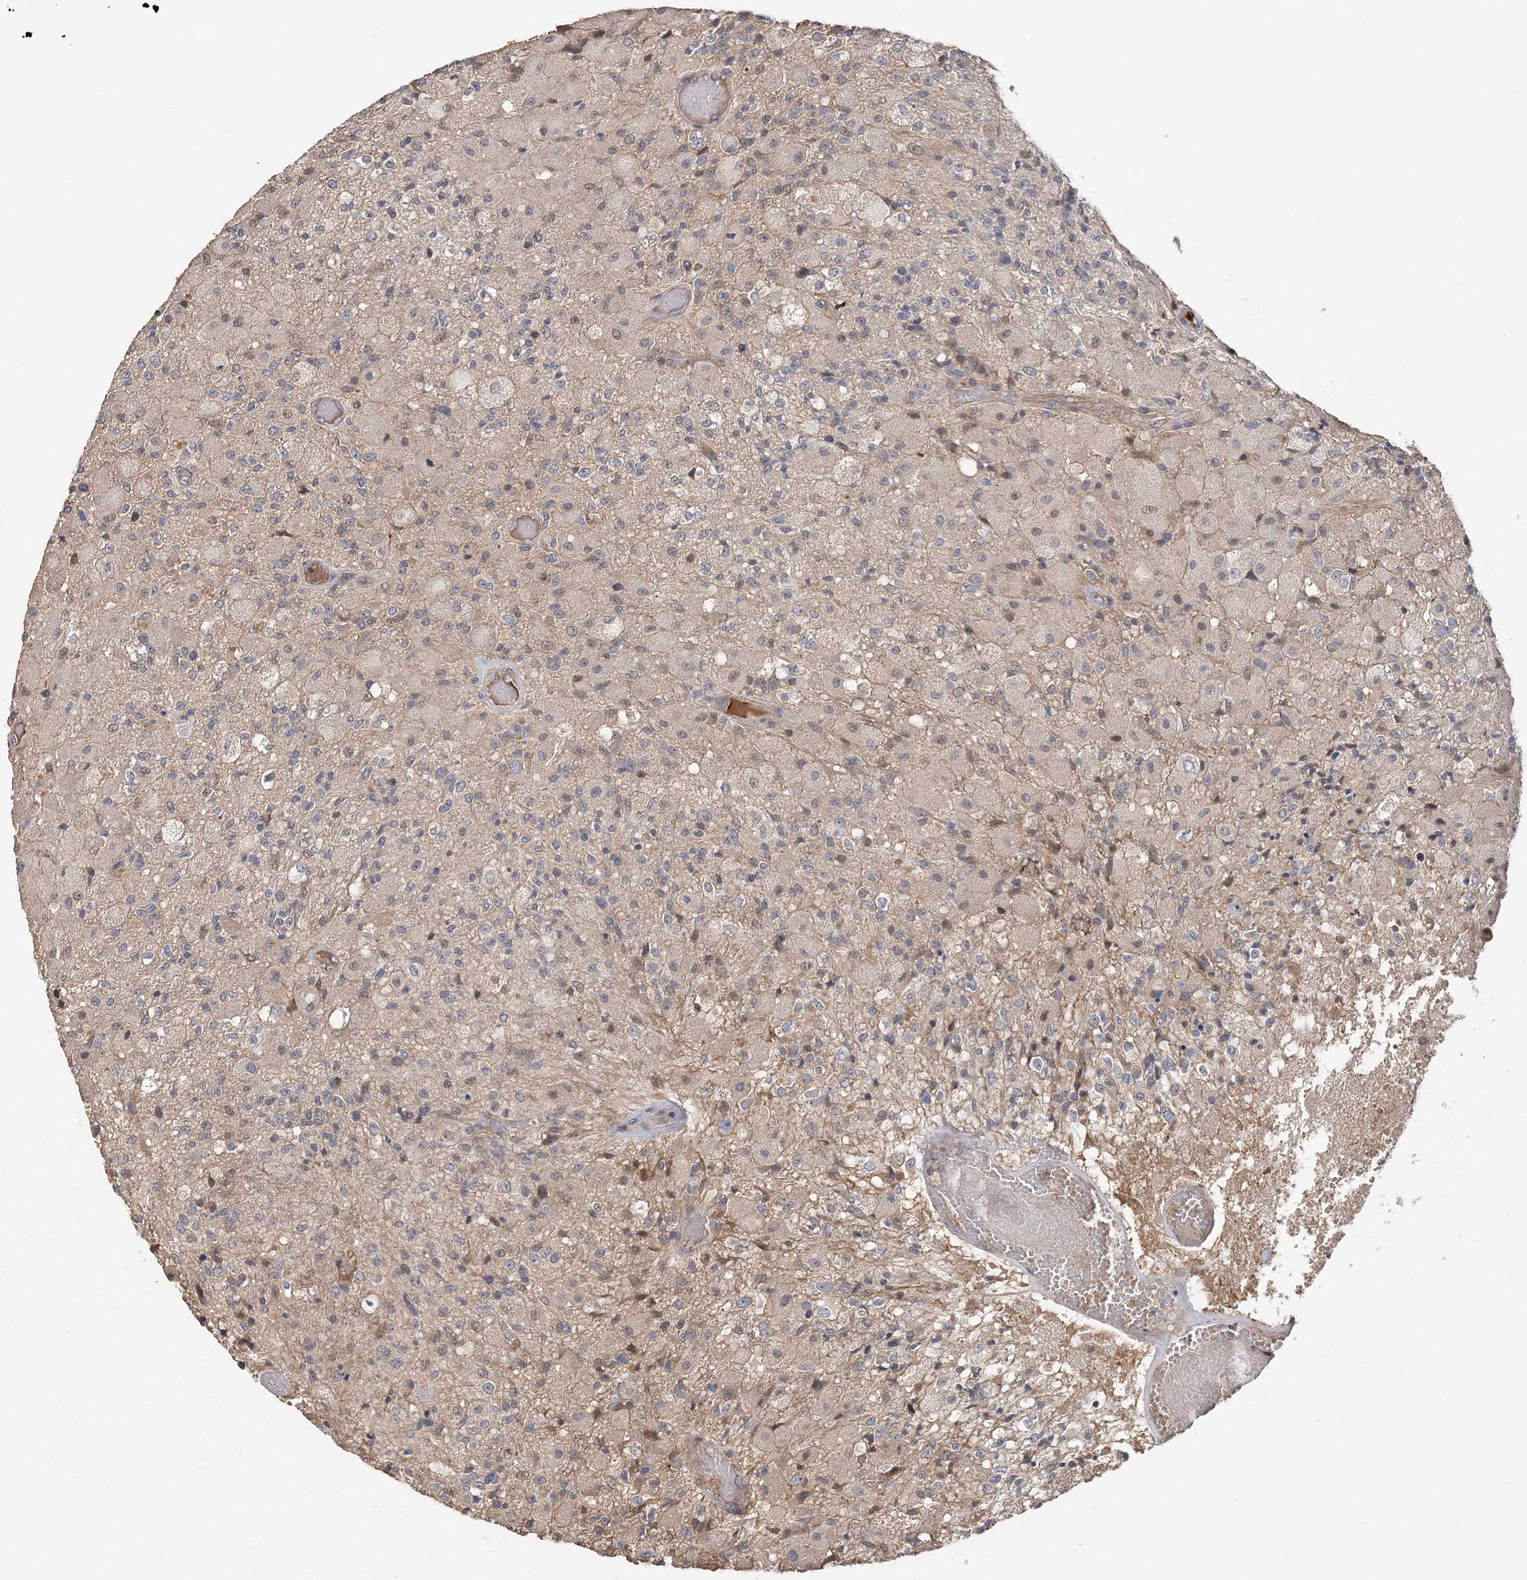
{"staining": {"intensity": "negative", "quantity": "none", "location": "none"}, "tissue": "glioma", "cell_type": "Tumor cells", "image_type": "cancer", "snomed": [{"axis": "morphology", "description": "Normal tissue, NOS"}, {"axis": "morphology", "description": "Glioma, malignant, High grade"}, {"axis": "topography", "description": "Cerebral cortex"}], "caption": "This is a histopathology image of immunohistochemistry staining of malignant high-grade glioma, which shows no expression in tumor cells. (DAB (3,3'-diaminobenzidine) IHC, high magnification).", "gene": "SYCP3", "patient": {"sex": "male", "age": 77}}